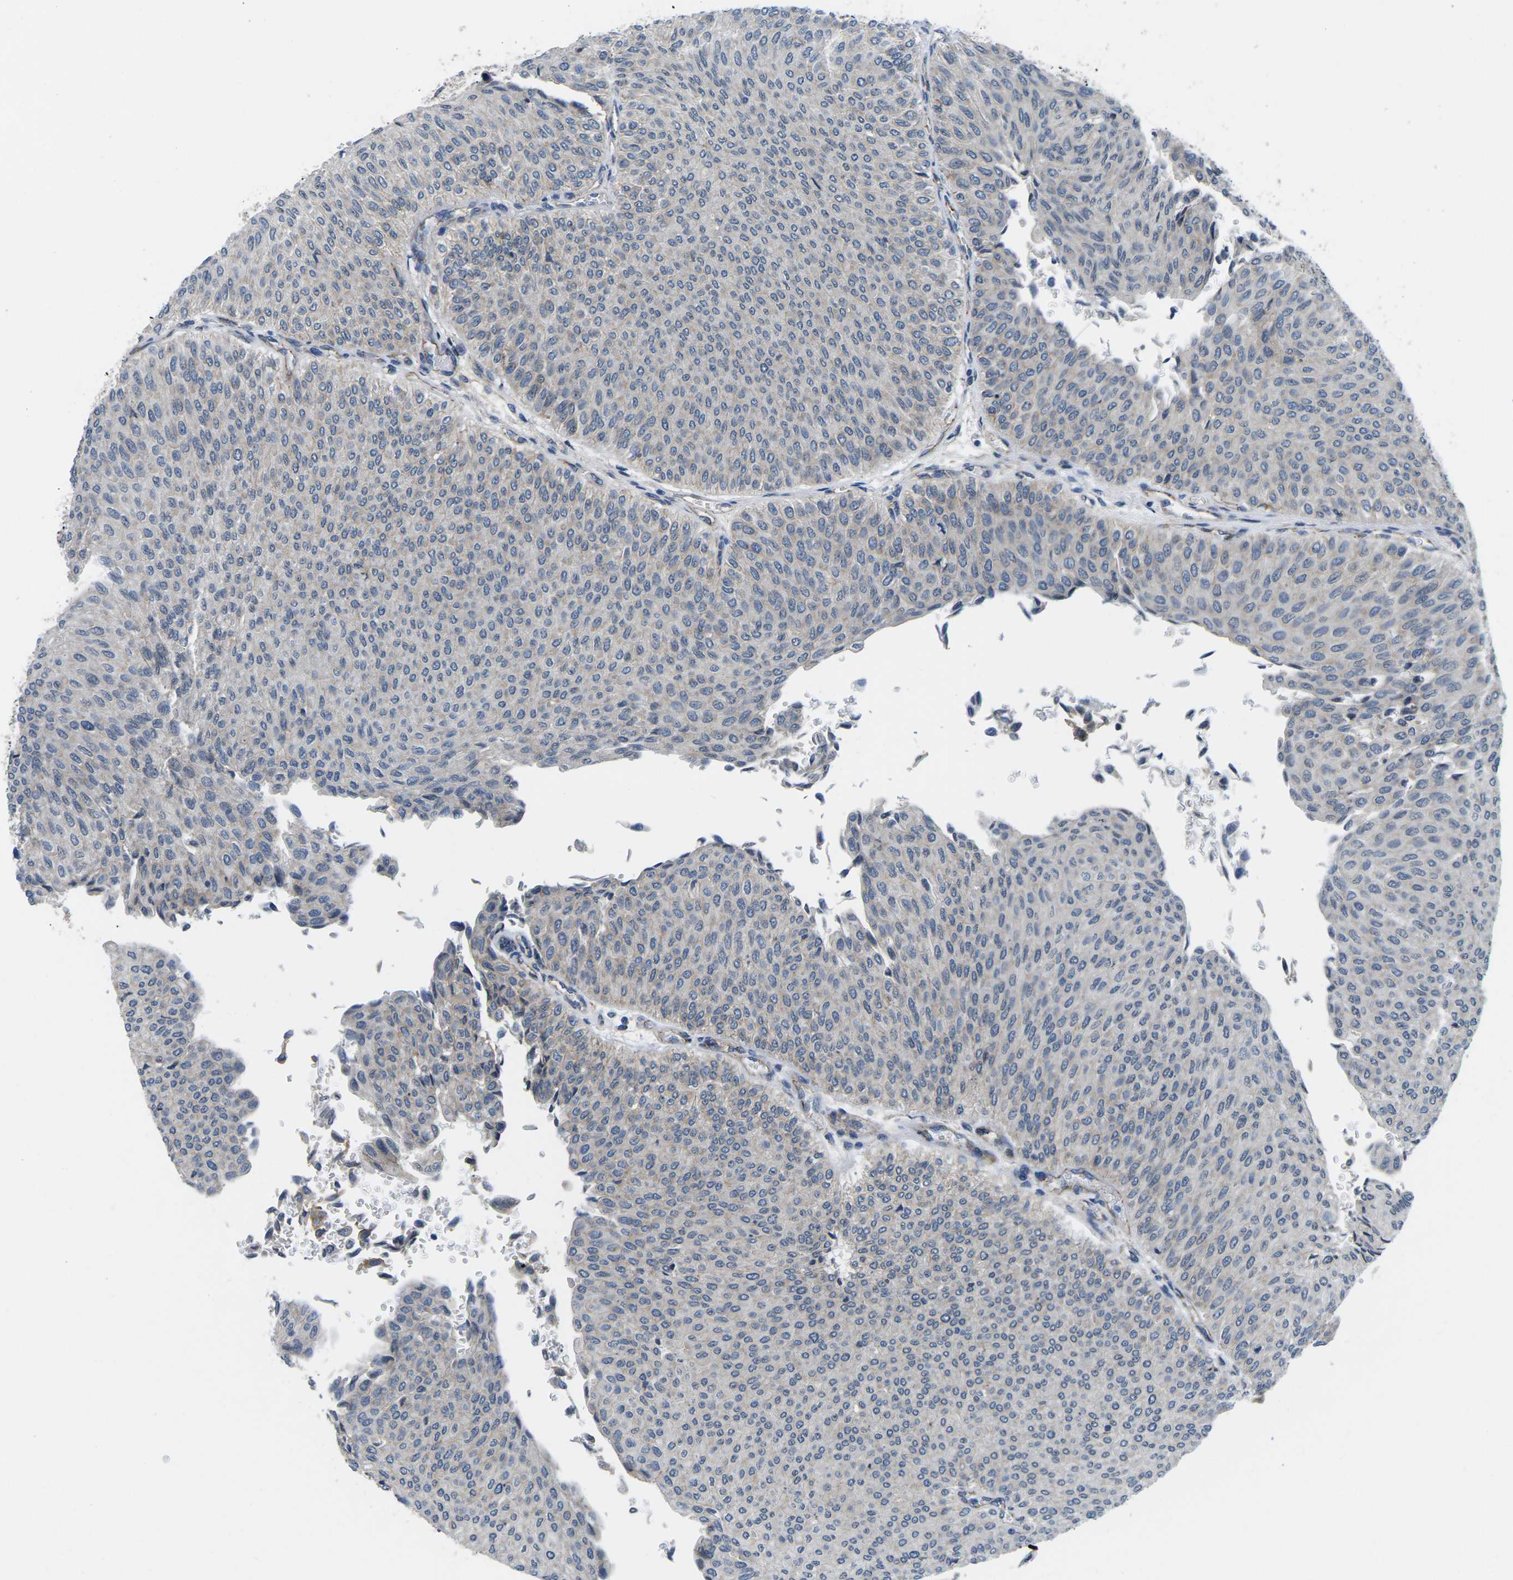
{"staining": {"intensity": "negative", "quantity": "none", "location": "none"}, "tissue": "urothelial cancer", "cell_type": "Tumor cells", "image_type": "cancer", "snomed": [{"axis": "morphology", "description": "Urothelial carcinoma, Low grade"}, {"axis": "topography", "description": "Urinary bladder"}], "caption": "Low-grade urothelial carcinoma was stained to show a protein in brown. There is no significant expression in tumor cells. (DAB (3,3'-diaminobenzidine) immunohistochemistry, high magnification).", "gene": "CTNND1", "patient": {"sex": "male", "age": 78}}